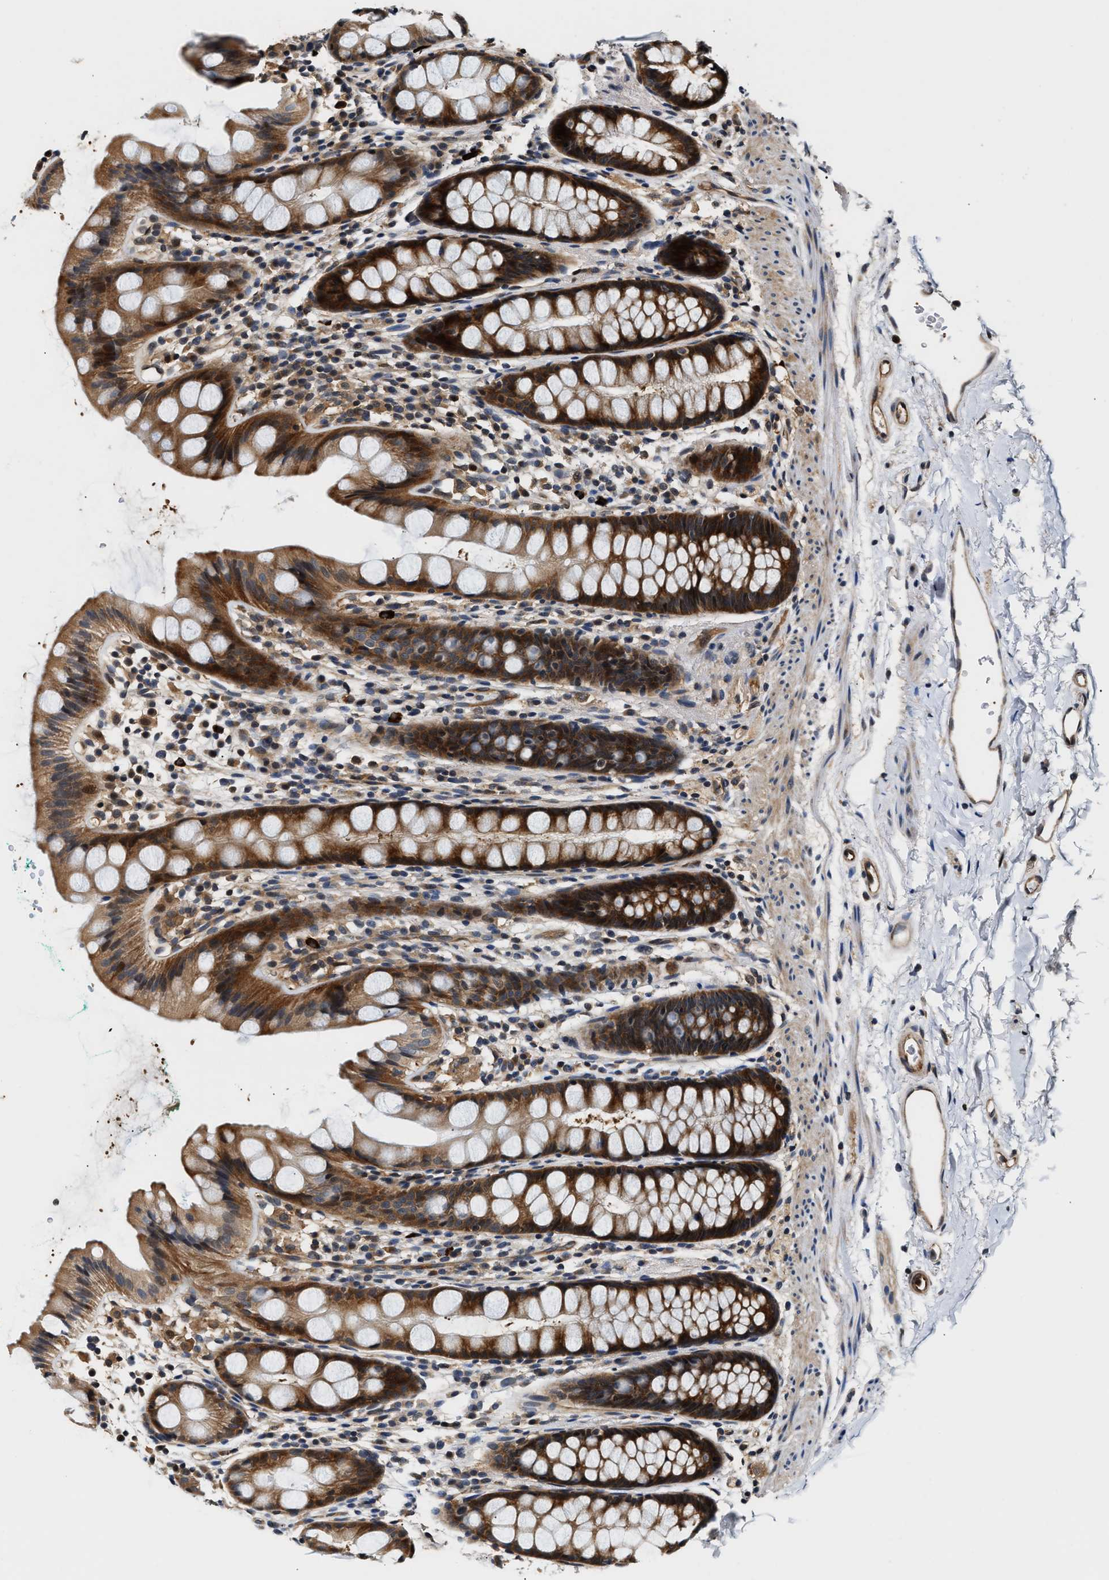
{"staining": {"intensity": "strong", "quantity": ">75%", "location": "cytoplasmic/membranous"}, "tissue": "rectum", "cell_type": "Glandular cells", "image_type": "normal", "snomed": [{"axis": "morphology", "description": "Normal tissue, NOS"}, {"axis": "topography", "description": "Rectum"}], "caption": "Immunohistochemistry (DAB) staining of unremarkable rectum exhibits strong cytoplasmic/membranous protein positivity in approximately >75% of glandular cells. Immunohistochemistry stains the protein of interest in brown and the nuclei are stained blue.", "gene": "TUT7", "patient": {"sex": "female", "age": 65}}